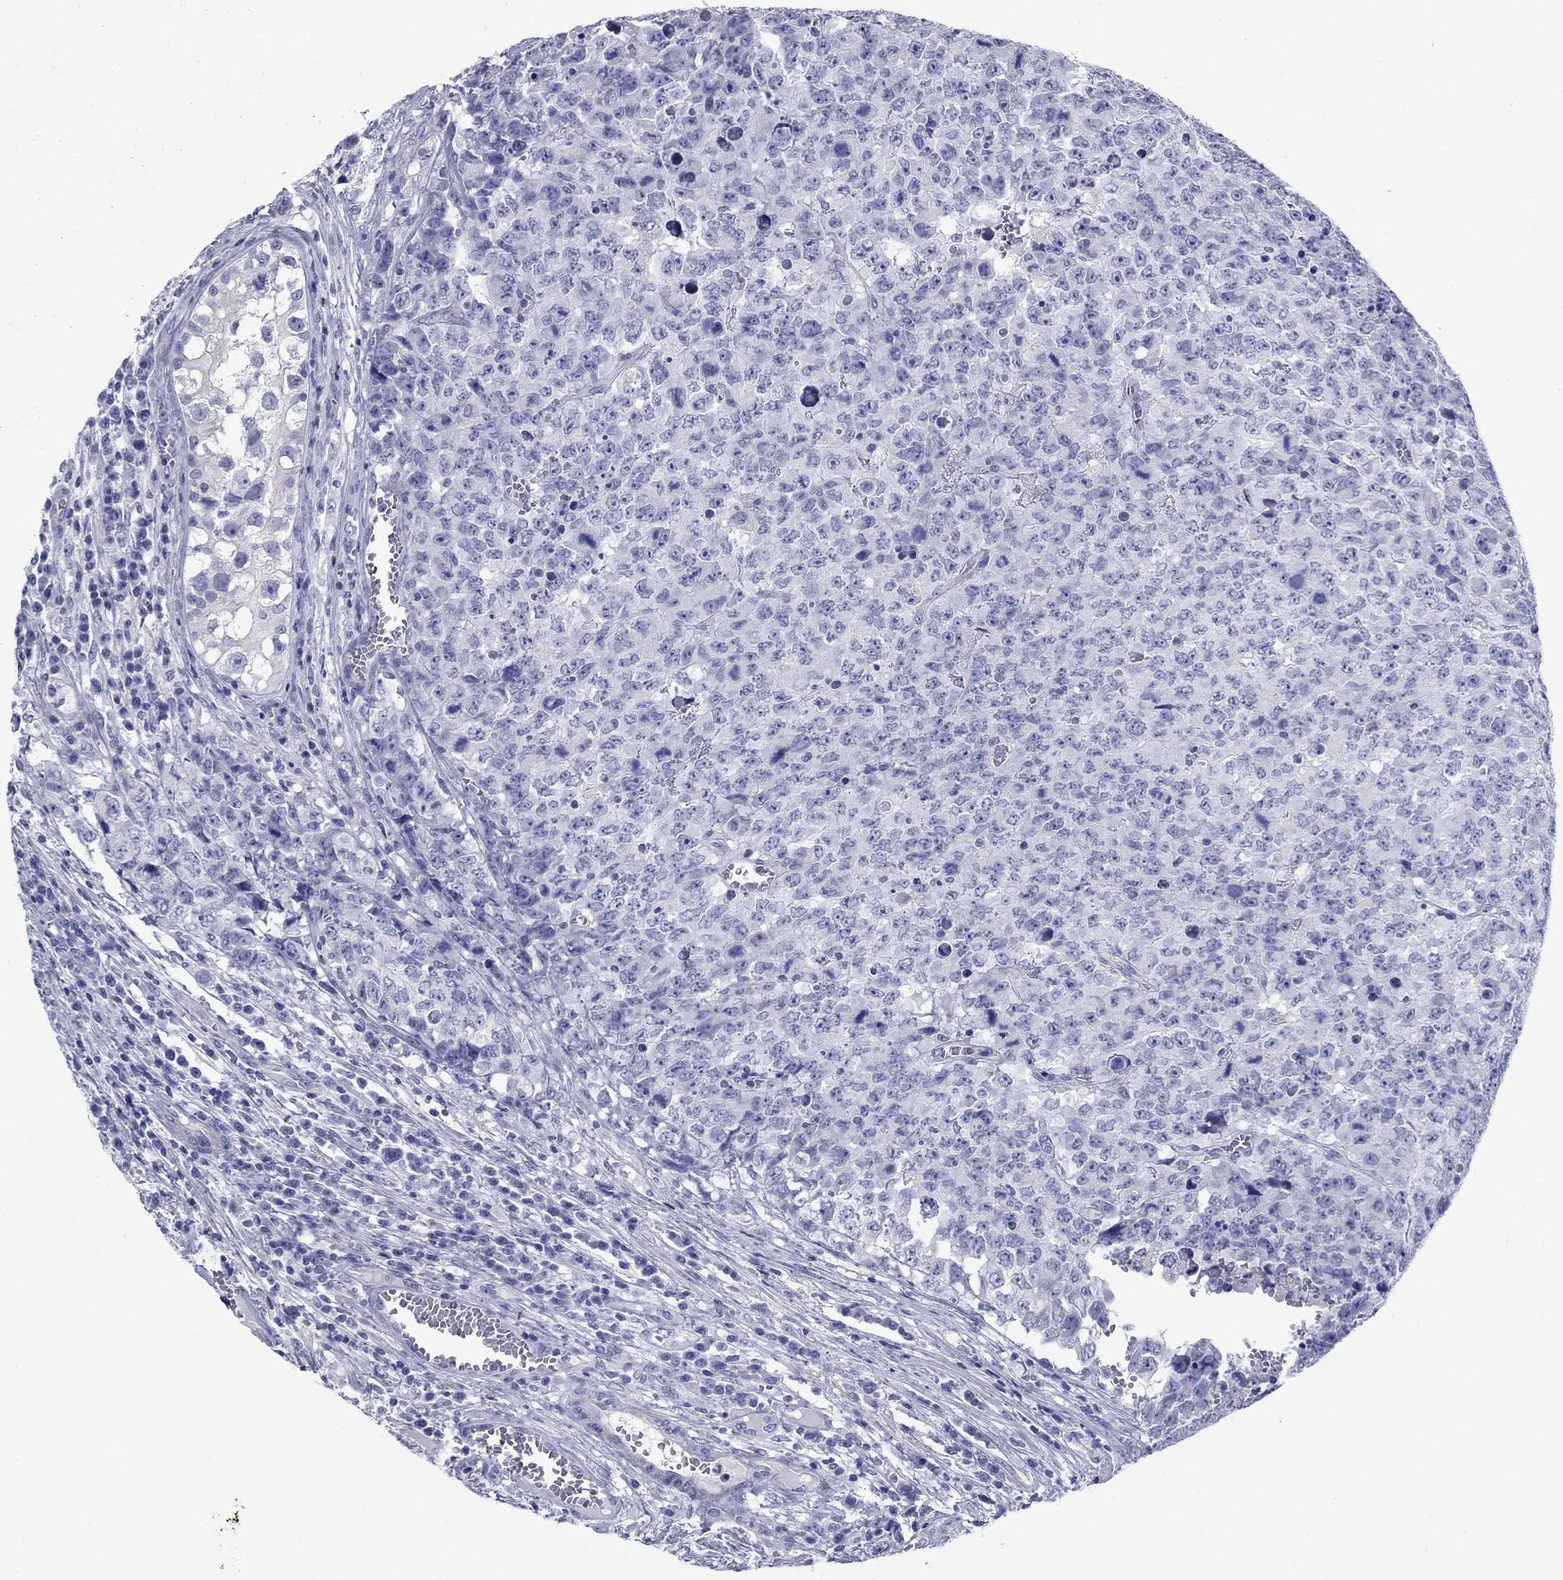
{"staining": {"intensity": "negative", "quantity": "none", "location": "none"}, "tissue": "testis cancer", "cell_type": "Tumor cells", "image_type": "cancer", "snomed": [{"axis": "morphology", "description": "Carcinoma, Embryonal, NOS"}, {"axis": "topography", "description": "Testis"}], "caption": "Testis cancer (embryonal carcinoma) stained for a protein using IHC exhibits no expression tumor cells.", "gene": "PRKCG", "patient": {"sex": "male", "age": 23}}